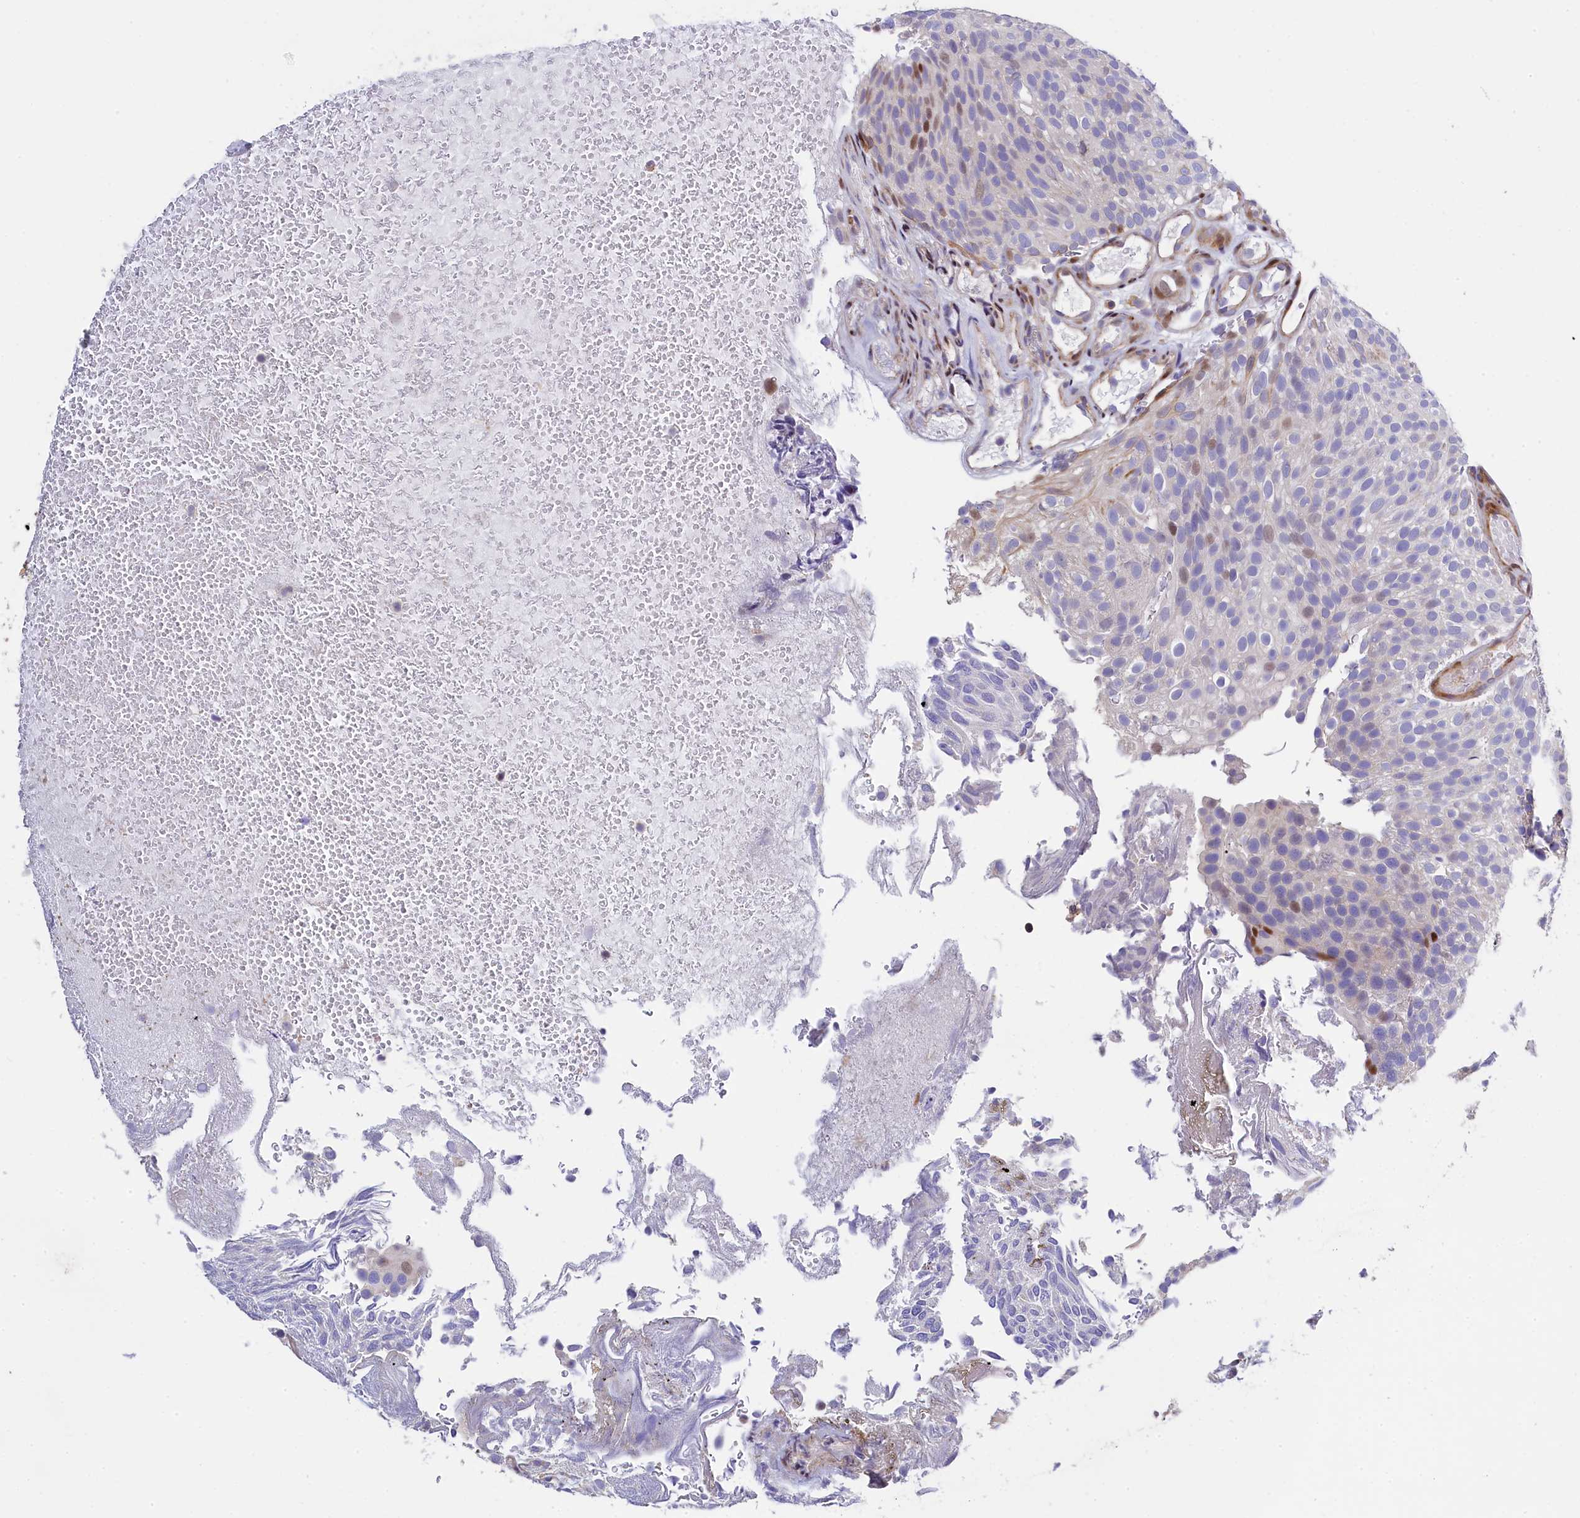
{"staining": {"intensity": "negative", "quantity": "none", "location": "none"}, "tissue": "urothelial cancer", "cell_type": "Tumor cells", "image_type": "cancer", "snomed": [{"axis": "morphology", "description": "Urothelial carcinoma, Low grade"}, {"axis": "topography", "description": "Urinary bladder"}], "caption": "Tumor cells show no significant staining in low-grade urothelial carcinoma. (Immunohistochemistry, brightfield microscopy, high magnification).", "gene": "TGDS", "patient": {"sex": "male", "age": 78}}